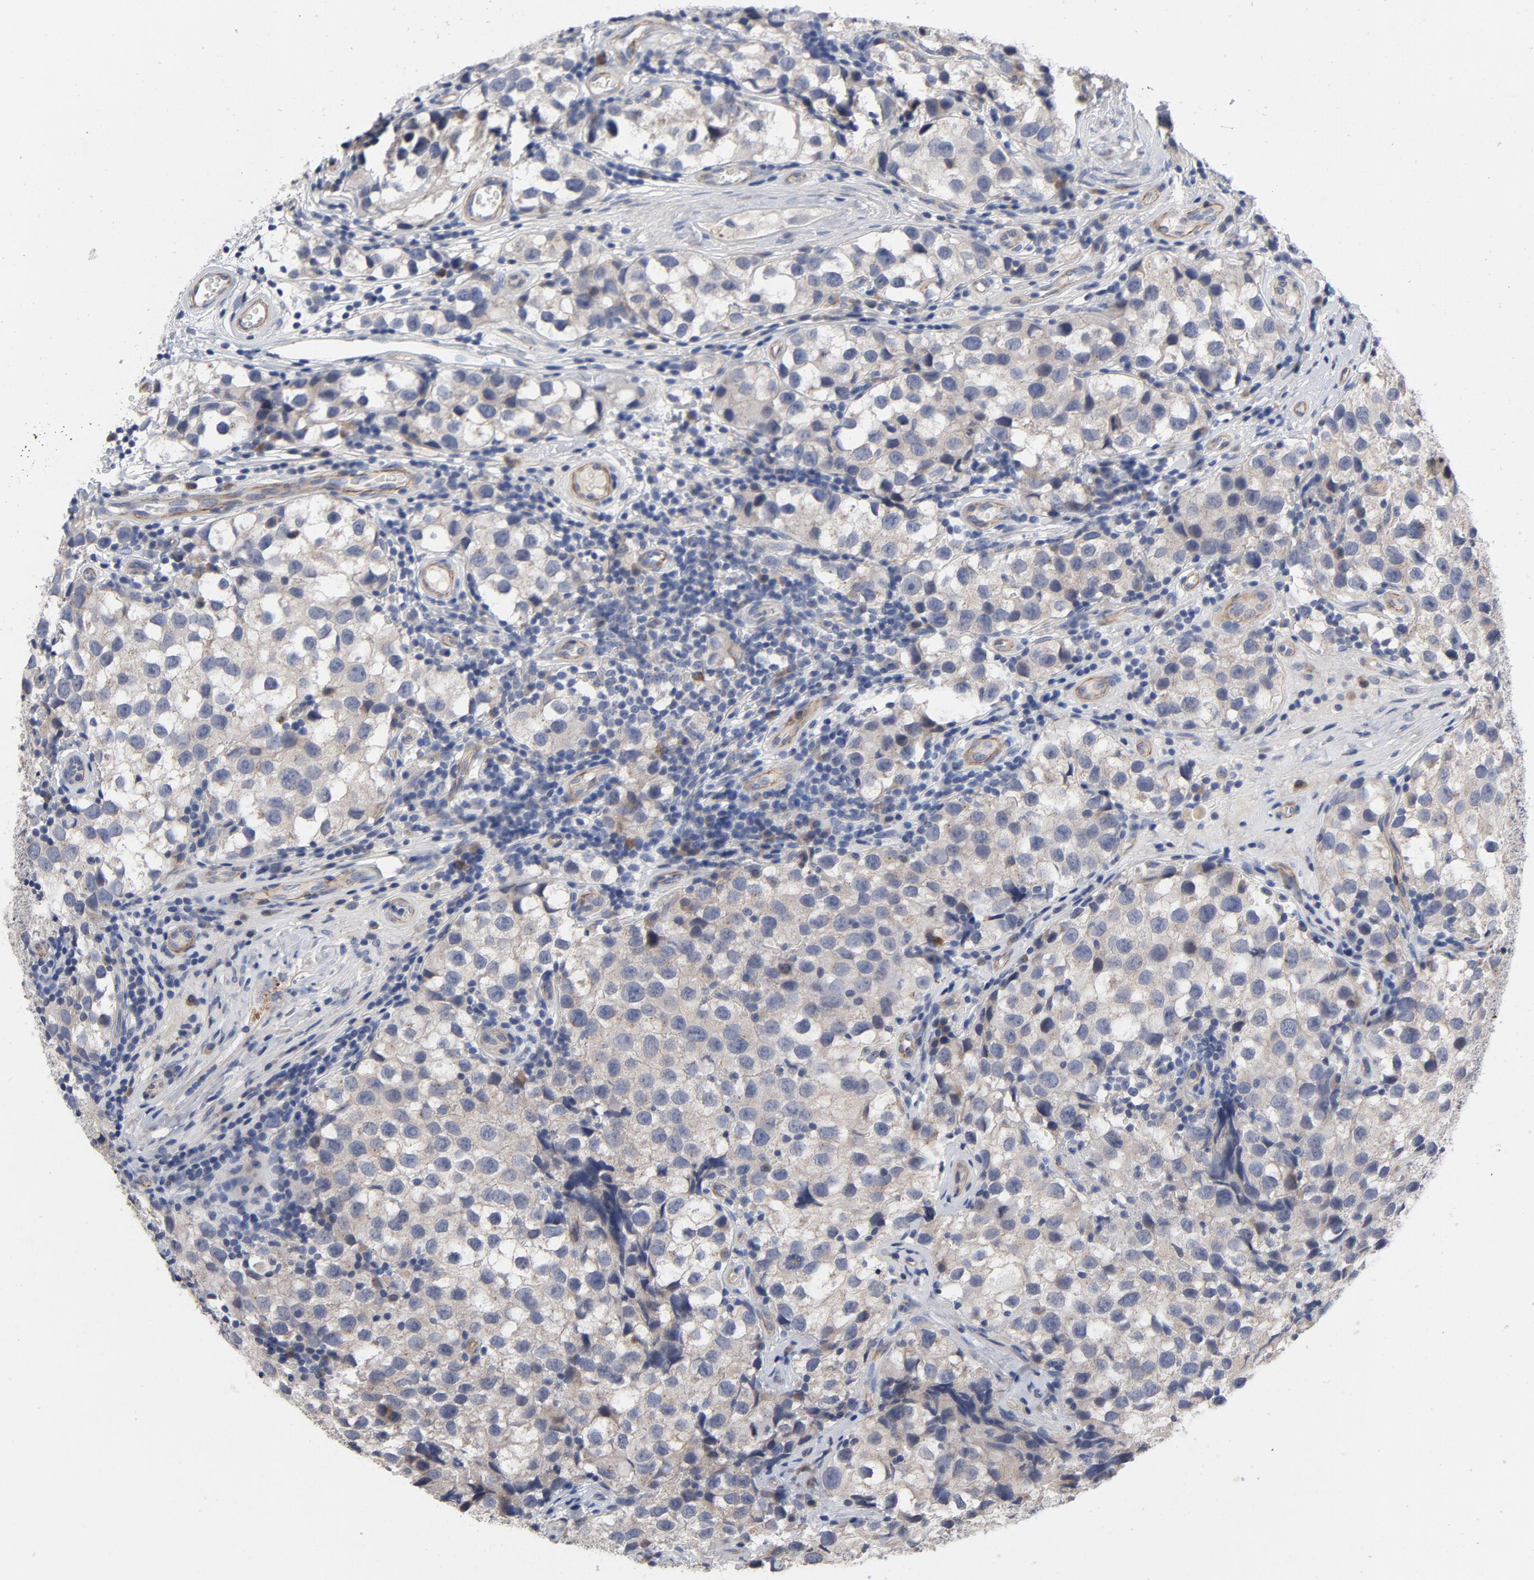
{"staining": {"intensity": "weak", "quantity": "25%-75%", "location": "cytoplasmic/membranous"}, "tissue": "testis cancer", "cell_type": "Tumor cells", "image_type": "cancer", "snomed": [{"axis": "morphology", "description": "Seminoma, NOS"}, {"axis": "topography", "description": "Testis"}], "caption": "Immunohistochemical staining of human testis cancer demonstrates weak cytoplasmic/membranous protein positivity in approximately 25%-75% of tumor cells.", "gene": "CCDC134", "patient": {"sex": "male", "age": 39}}